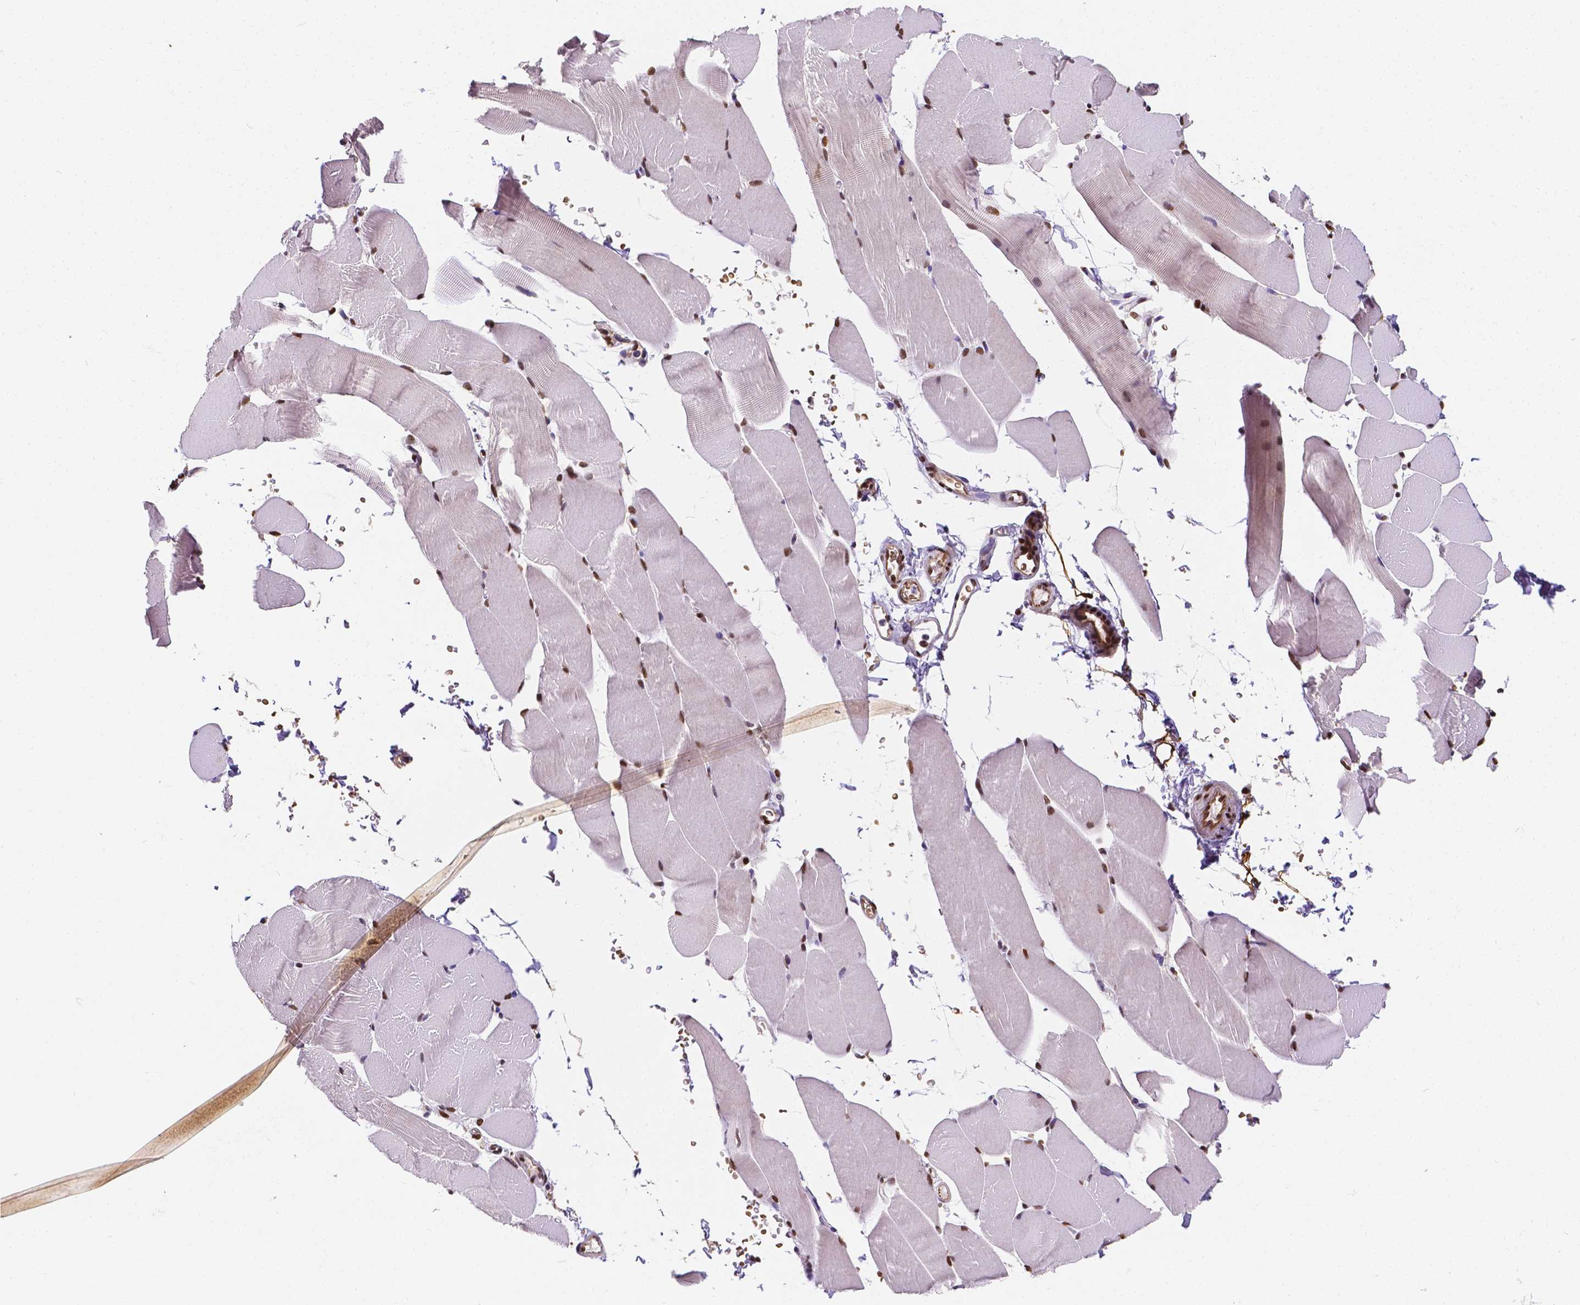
{"staining": {"intensity": "moderate", "quantity": ">75%", "location": "nuclear"}, "tissue": "skeletal muscle", "cell_type": "Myocytes", "image_type": "normal", "snomed": [{"axis": "morphology", "description": "Normal tissue, NOS"}, {"axis": "topography", "description": "Skeletal muscle"}], "caption": "Moderate nuclear protein staining is appreciated in approximately >75% of myocytes in skeletal muscle.", "gene": "MEF2C", "patient": {"sex": "female", "age": 37}}